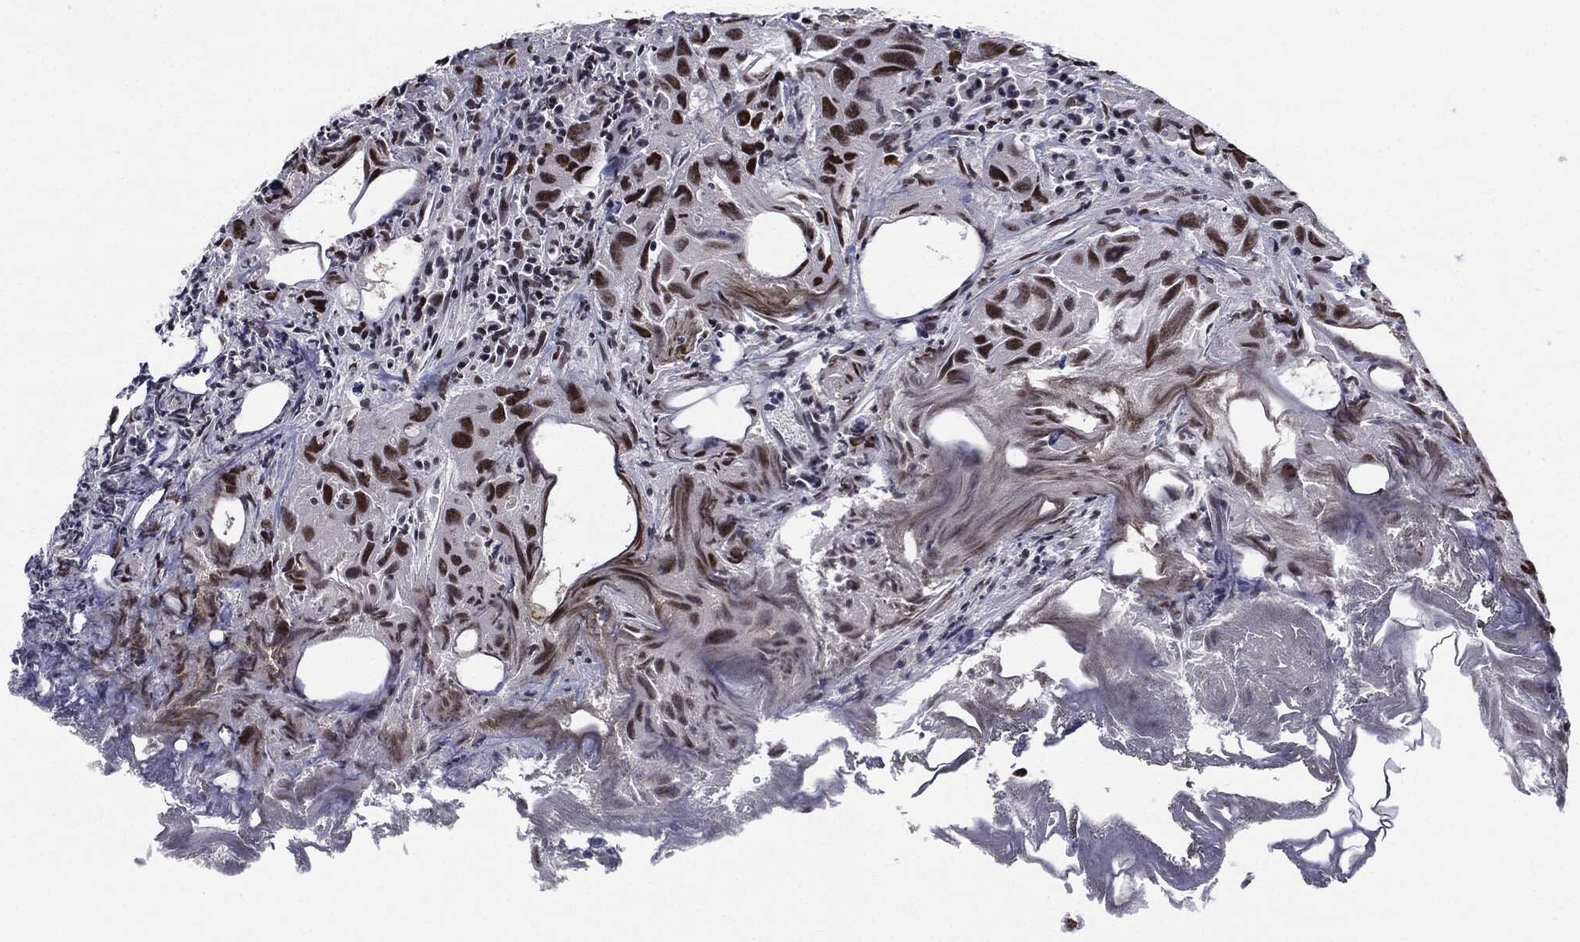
{"staining": {"intensity": "strong", "quantity": ">75%", "location": "nuclear"}, "tissue": "urothelial cancer", "cell_type": "Tumor cells", "image_type": "cancer", "snomed": [{"axis": "morphology", "description": "Urothelial carcinoma, High grade"}, {"axis": "topography", "description": "Urinary bladder"}], "caption": "IHC staining of high-grade urothelial carcinoma, which demonstrates high levels of strong nuclear staining in approximately >75% of tumor cells indicating strong nuclear protein expression. The staining was performed using DAB (3,3'-diaminobenzidine) (brown) for protein detection and nuclei were counterstained in hematoxylin (blue).", "gene": "JUN", "patient": {"sex": "male", "age": 79}}